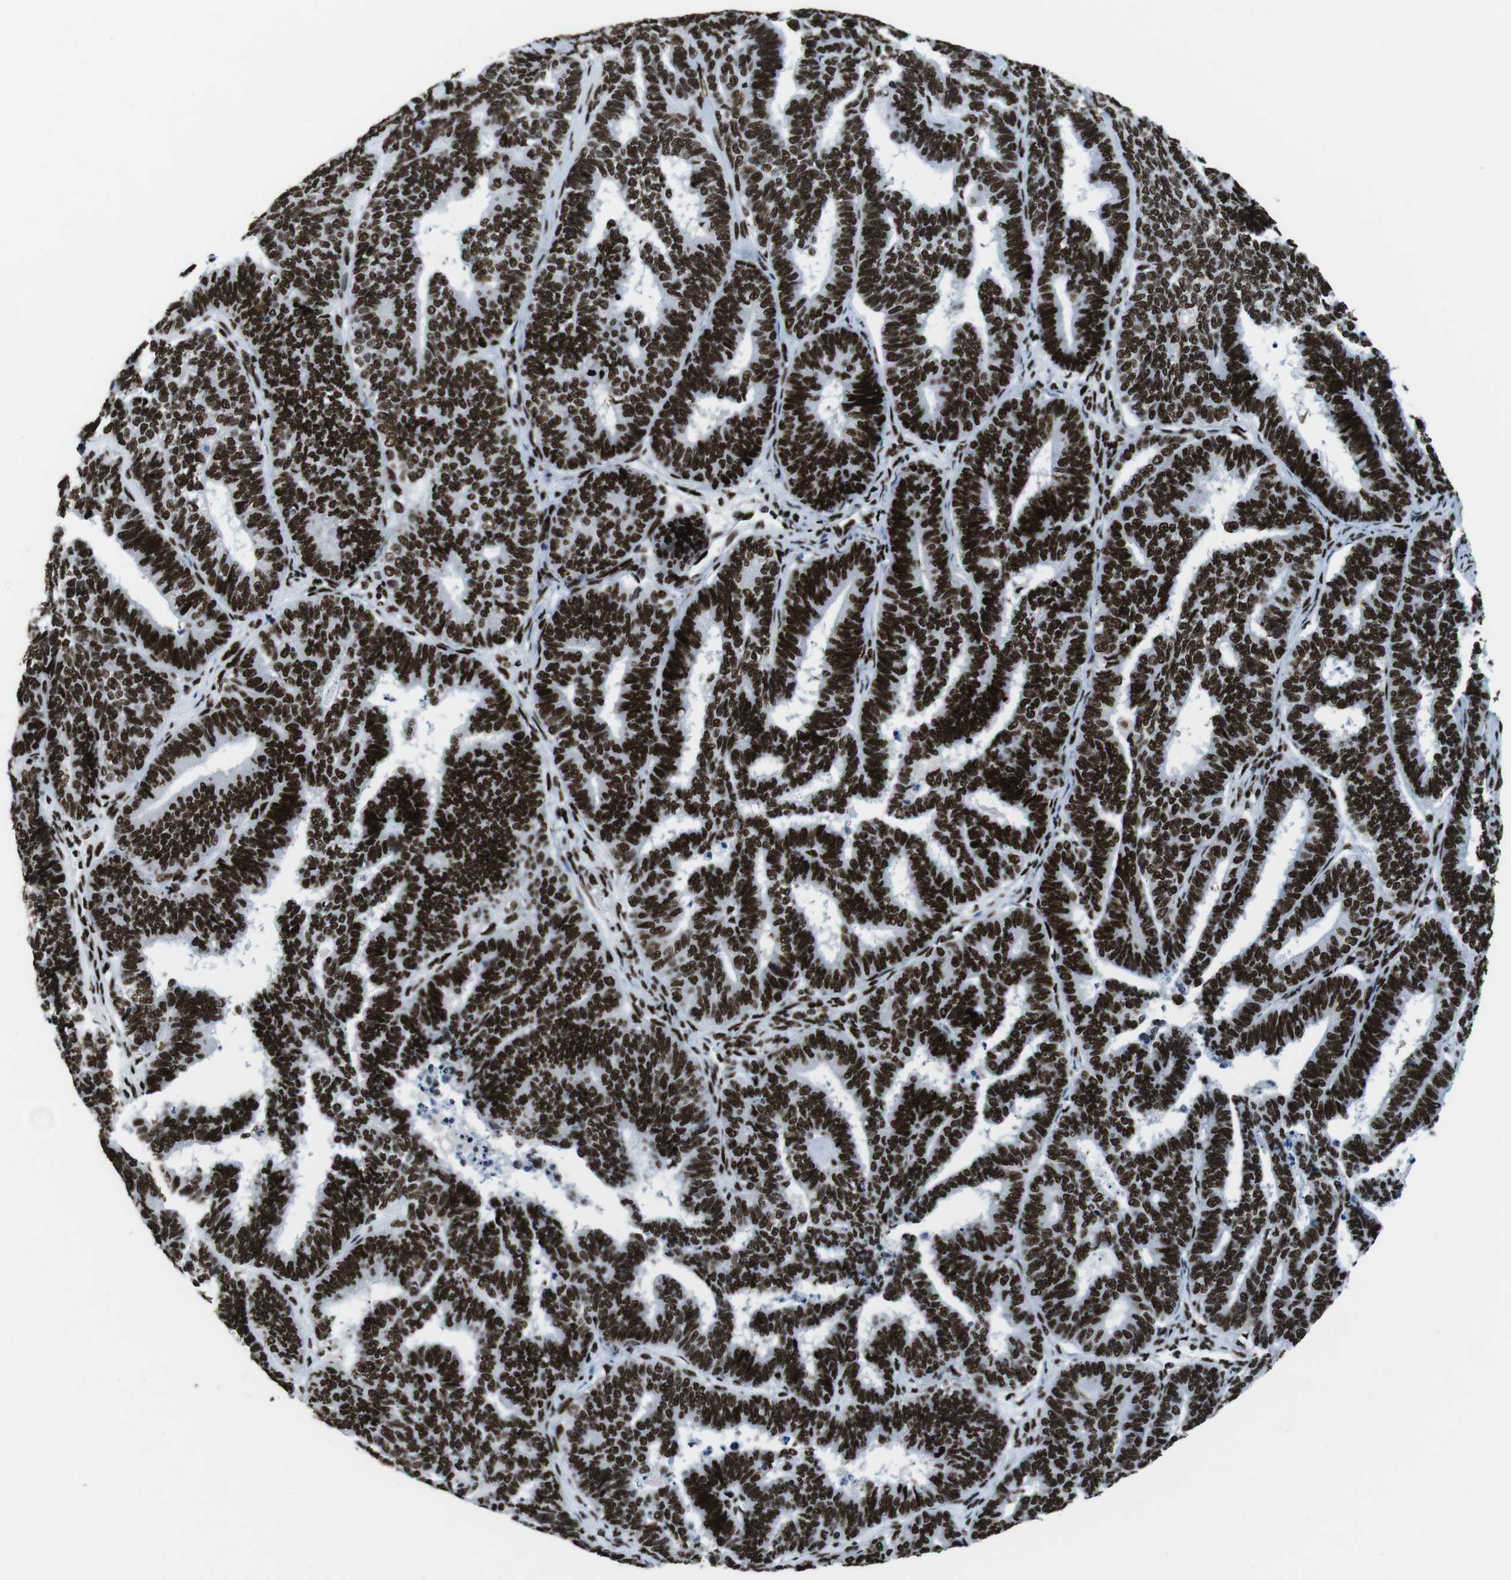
{"staining": {"intensity": "strong", "quantity": ">75%", "location": "nuclear"}, "tissue": "endometrial cancer", "cell_type": "Tumor cells", "image_type": "cancer", "snomed": [{"axis": "morphology", "description": "Adenocarcinoma, NOS"}, {"axis": "topography", "description": "Endometrium"}], "caption": "Adenocarcinoma (endometrial) was stained to show a protein in brown. There is high levels of strong nuclear positivity in approximately >75% of tumor cells.", "gene": "CITED2", "patient": {"sex": "female", "age": 70}}